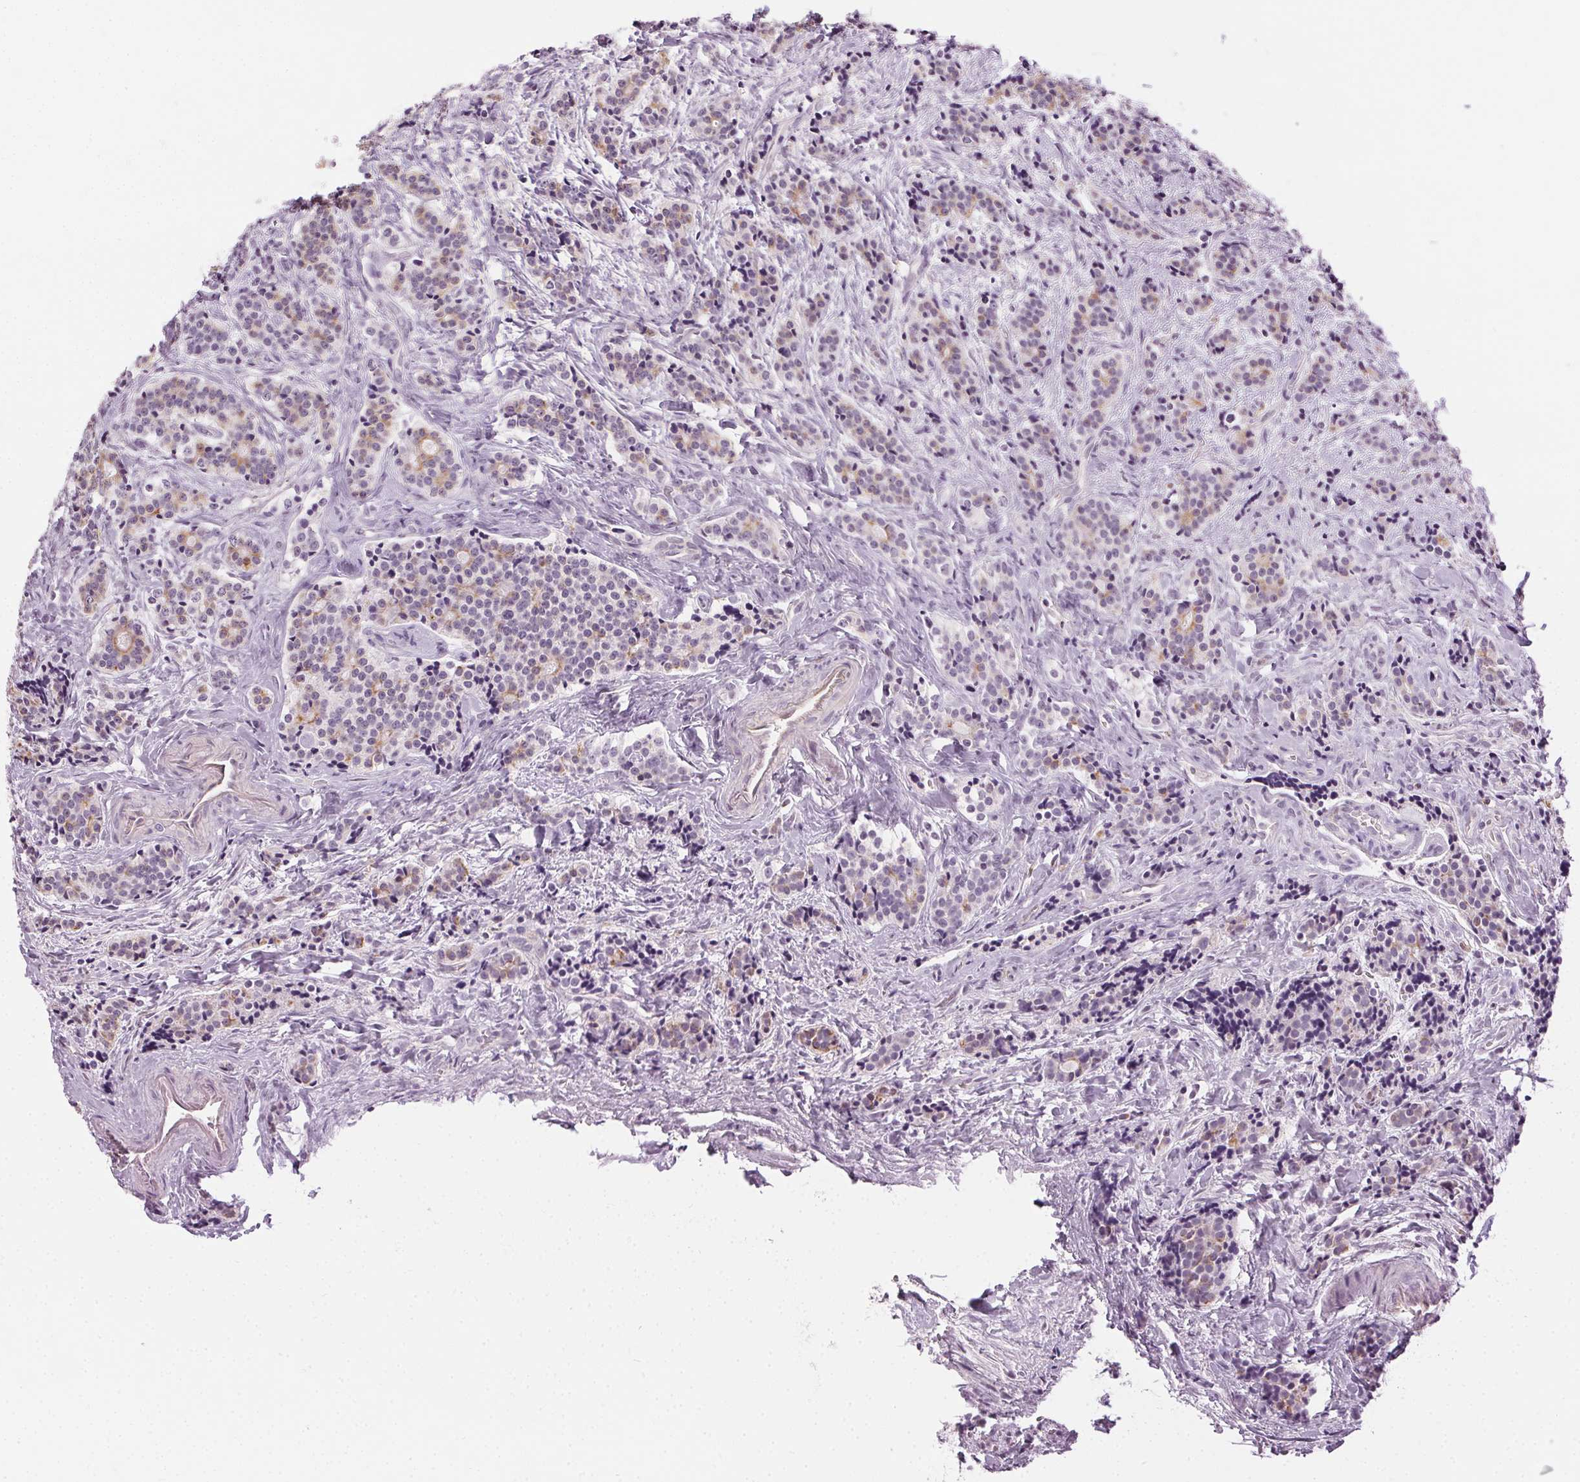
{"staining": {"intensity": "weak", "quantity": "<25%", "location": "cytoplasmic/membranous"}, "tissue": "carcinoid", "cell_type": "Tumor cells", "image_type": "cancer", "snomed": [{"axis": "morphology", "description": "Carcinoid, malignant, NOS"}, {"axis": "topography", "description": "Small intestine"}], "caption": "Immunohistochemistry of carcinoid (malignant) reveals no expression in tumor cells. Nuclei are stained in blue.", "gene": "AIF1L", "patient": {"sex": "female", "age": 73}}